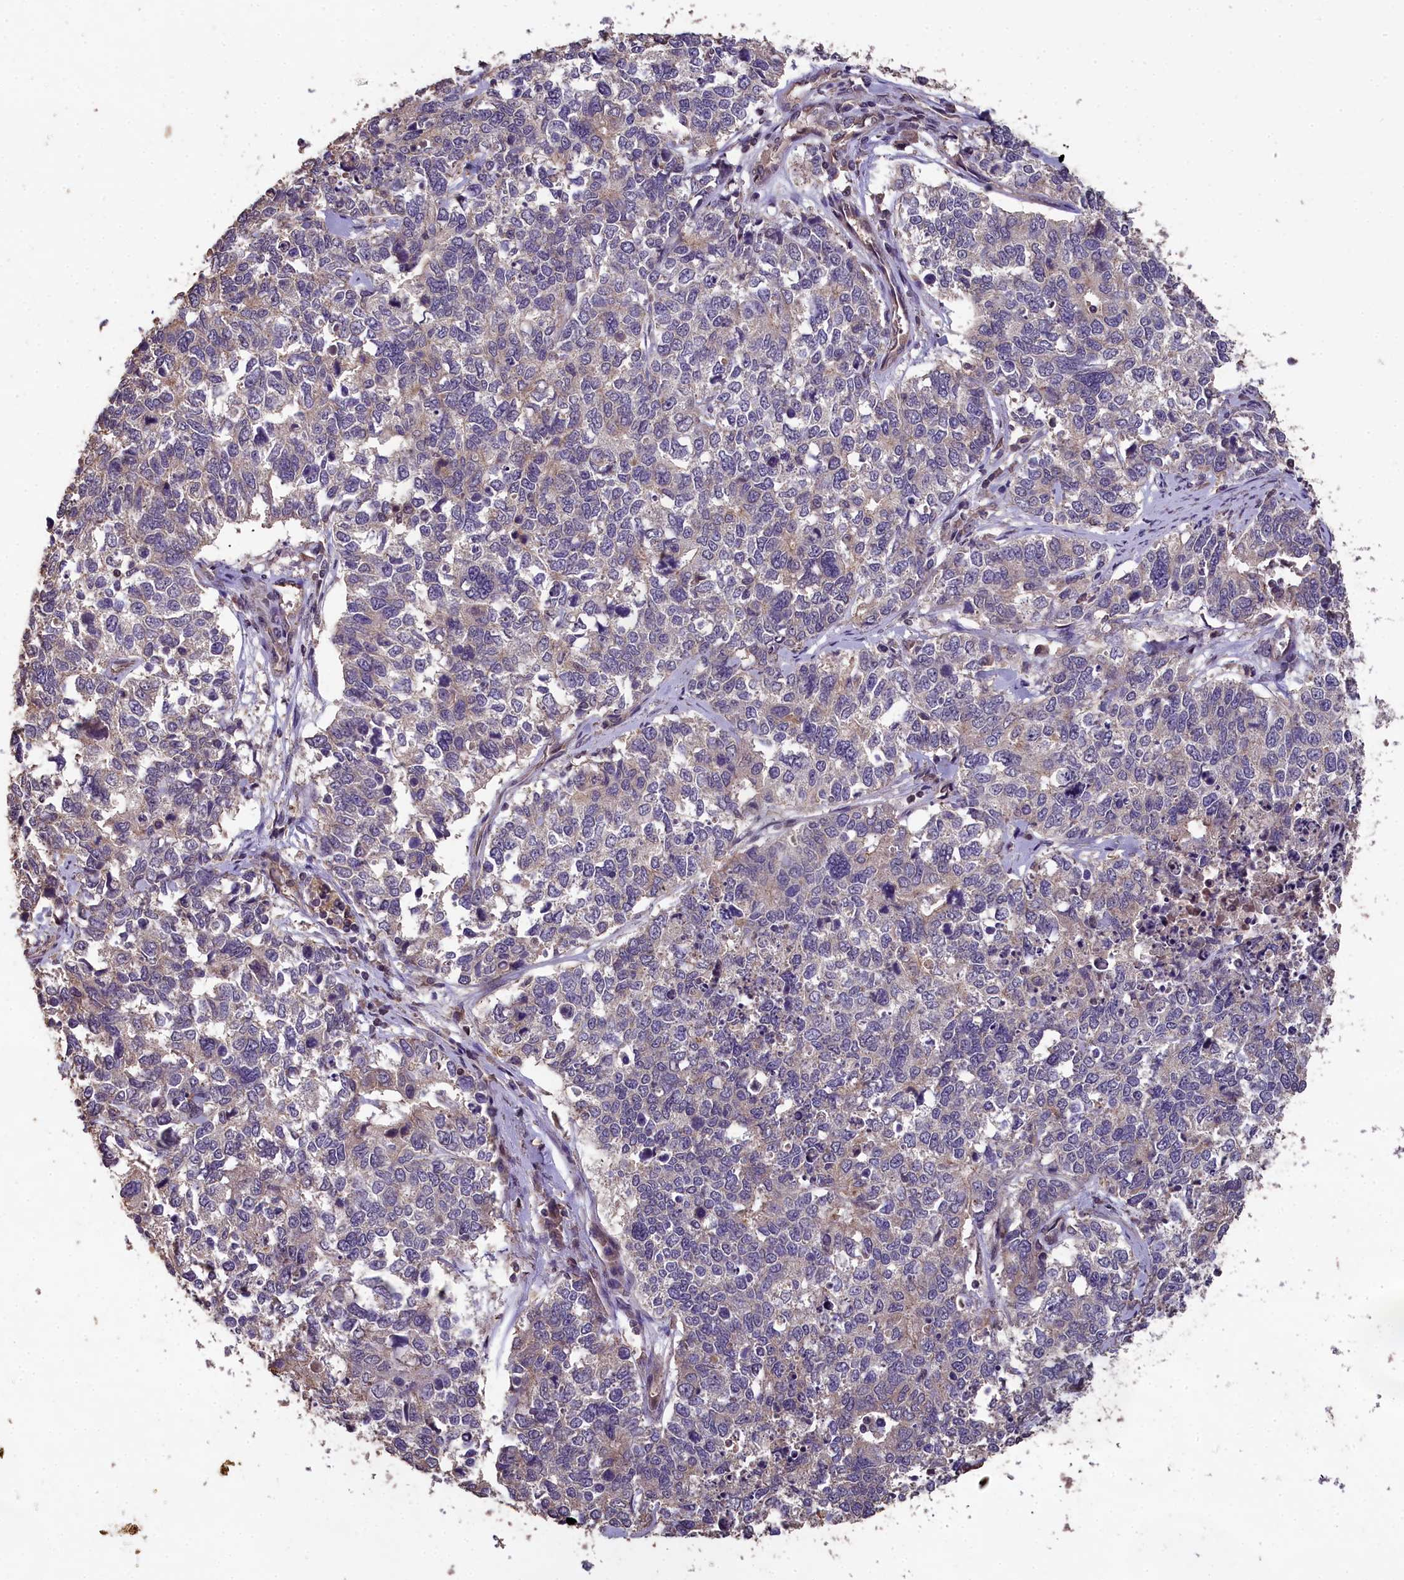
{"staining": {"intensity": "negative", "quantity": "none", "location": "none"}, "tissue": "cervical cancer", "cell_type": "Tumor cells", "image_type": "cancer", "snomed": [{"axis": "morphology", "description": "Squamous cell carcinoma, NOS"}, {"axis": "topography", "description": "Cervix"}], "caption": "The micrograph reveals no significant positivity in tumor cells of cervical squamous cell carcinoma.", "gene": "CHD9", "patient": {"sex": "female", "age": 63}}